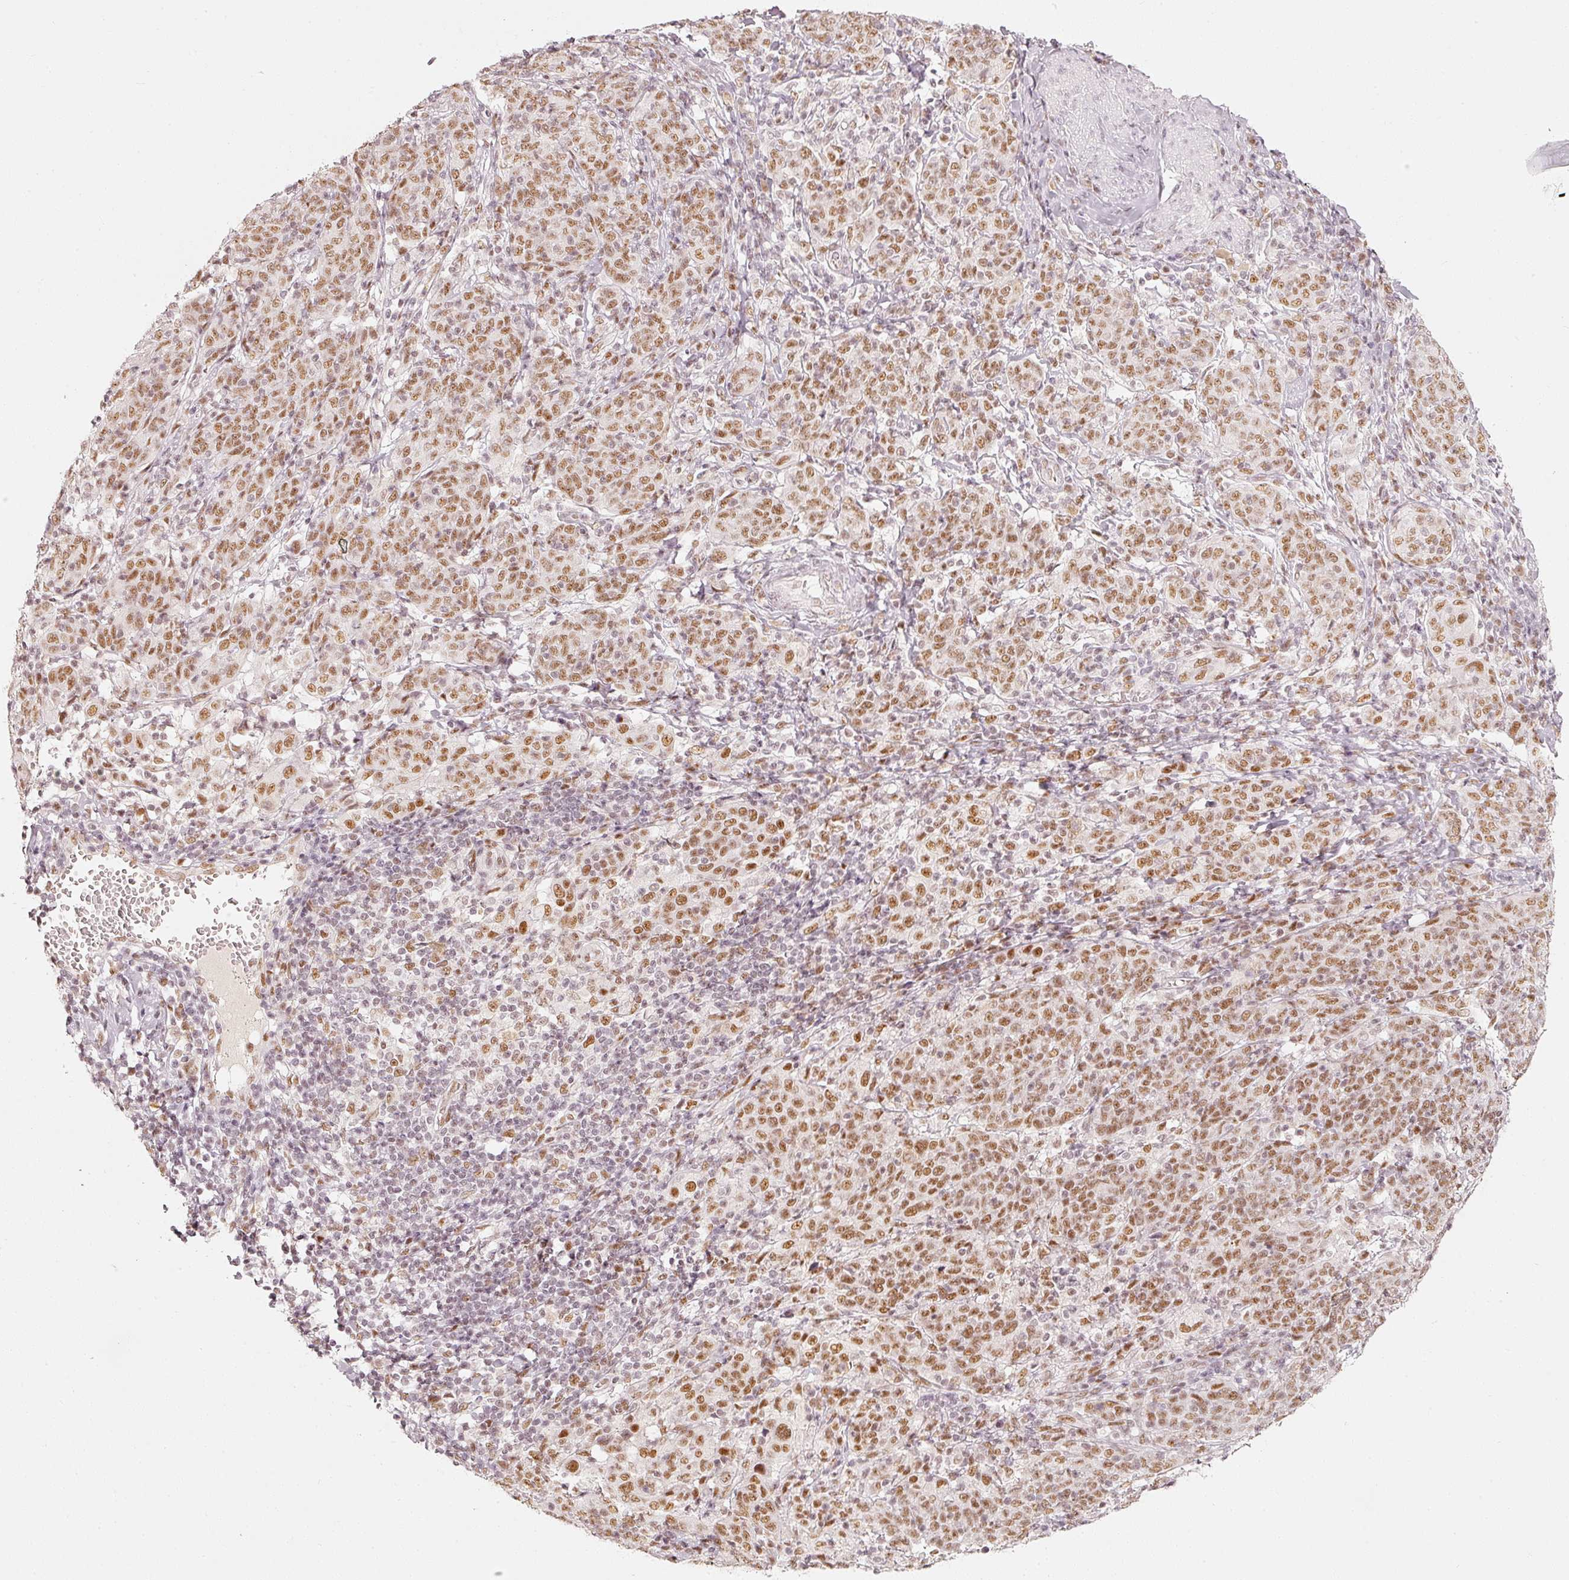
{"staining": {"intensity": "moderate", "quantity": ">75%", "location": "nuclear"}, "tissue": "cervical cancer", "cell_type": "Tumor cells", "image_type": "cancer", "snomed": [{"axis": "morphology", "description": "Squamous cell carcinoma, NOS"}, {"axis": "topography", "description": "Cervix"}], "caption": "A high-resolution image shows IHC staining of cervical cancer (squamous cell carcinoma), which reveals moderate nuclear staining in about >75% of tumor cells.", "gene": "PPP1R10", "patient": {"sex": "female", "age": 67}}